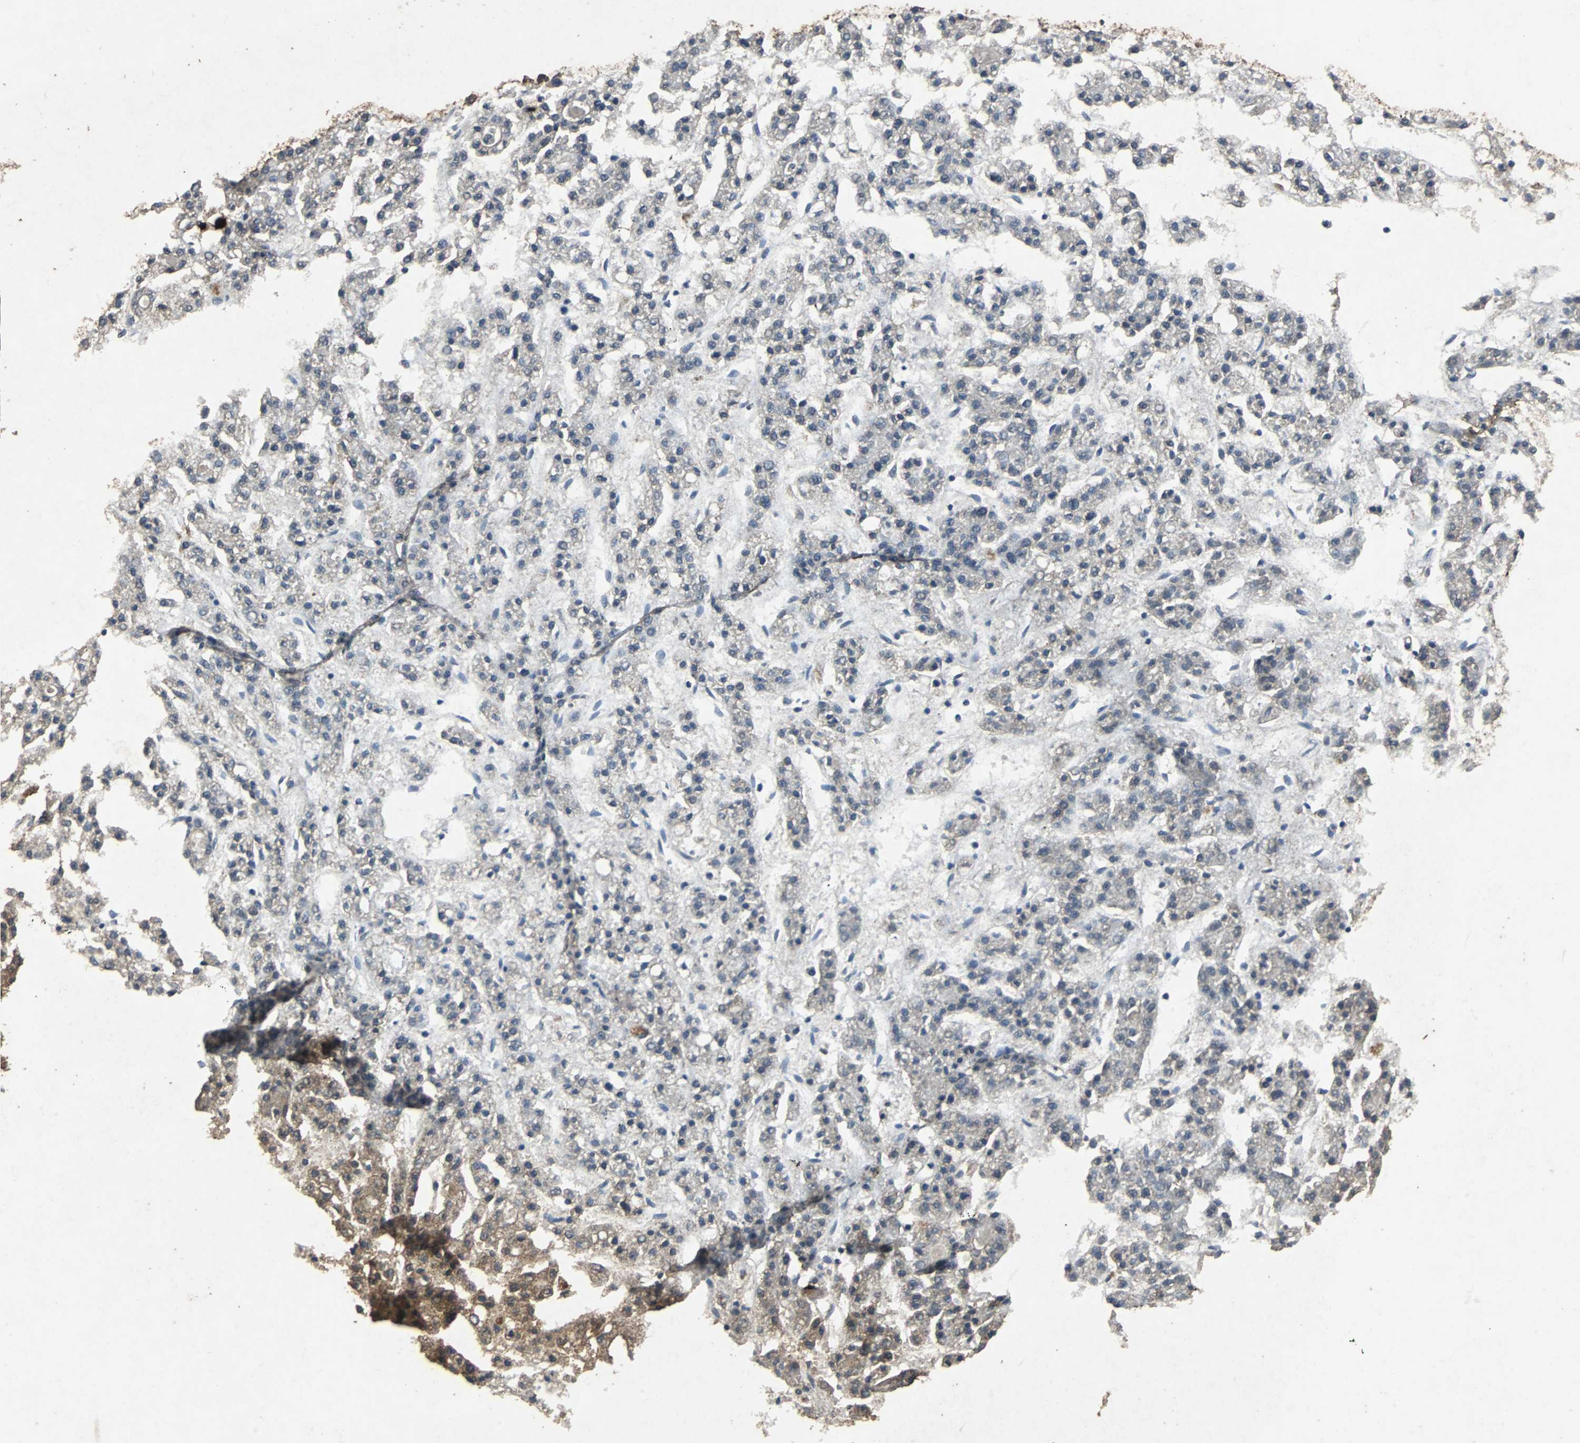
{"staining": {"intensity": "moderate", "quantity": "<25%", "location": "cytoplasmic/membranous"}, "tissue": "liver cancer", "cell_type": "Tumor cells", "image_type": "cancer", "snomed": [{"axis": "morphology", "description": "Carcinoma, Hepatocellular, NOS"}, {"axis": "topography", "description": "Liver"}], "caption": "Moderate cytoplasmic/membranous protein positivity is present in about <25% of tumor cells in liver hepatocellular carcinoma.", "gene": "NAA10", "patient": {"sex": "male", "age": 70}}